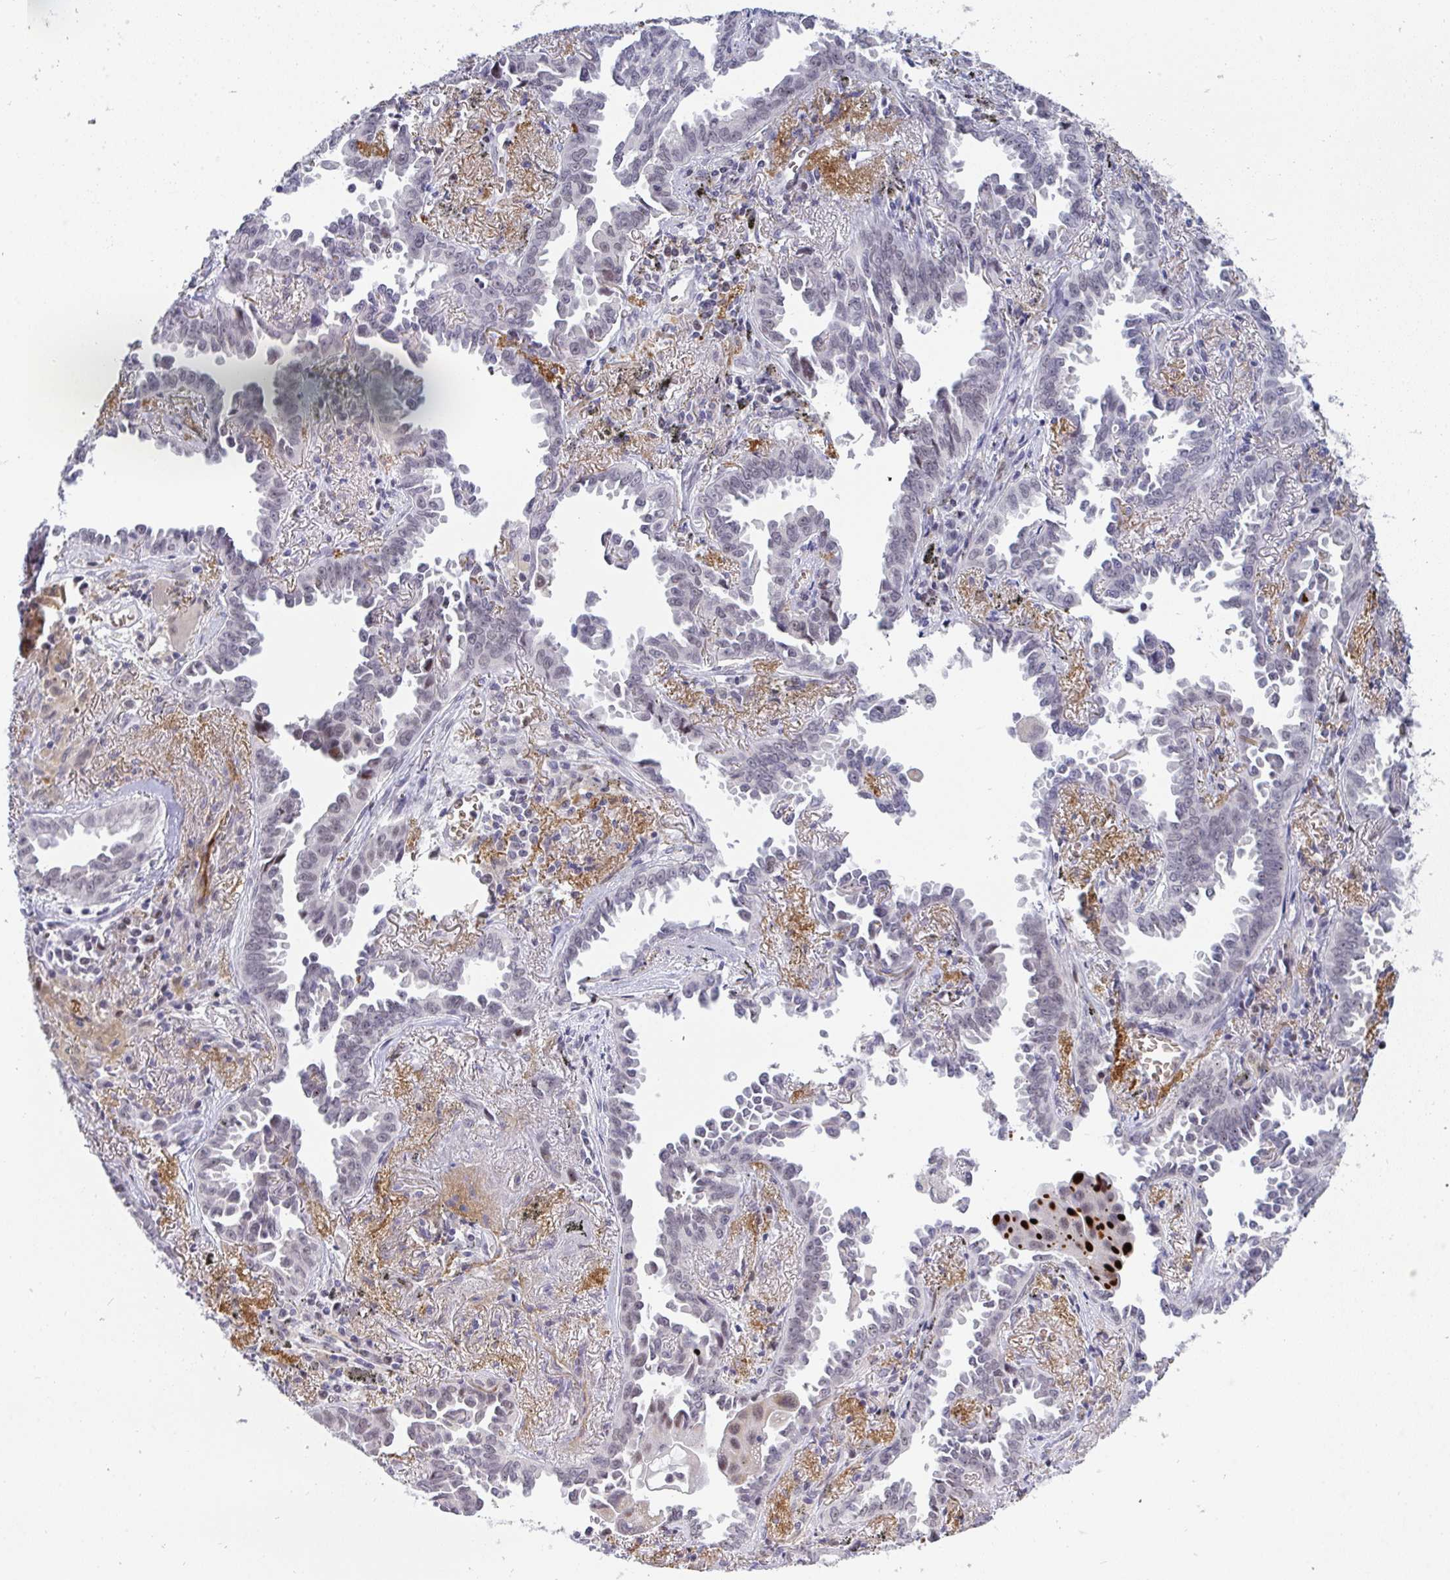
{"staining": {"intensity": "weak", "quantity": "25%-75%", "location": "nuclear"}, "tissue": "lung cancer", "cell_type": "Tumor cells", "image_type": "cancer", "snomed": [{"axis": "morphology", "description": "Adenocarcinoma, NOS"}, {"axis": "topography", "description": "Lung"}], "caption": "Brown immunohistochemical staining in human adenocarcinoma (lung) shows weak nuclear staining in about 25%-75% of tumor cells. (DAB (3,3'-diaminobenzidine) = brown stain, brightfield microscopy at high magnification).", "gene": "TNMD", "patient": {"sex": "male", "age": 68}}